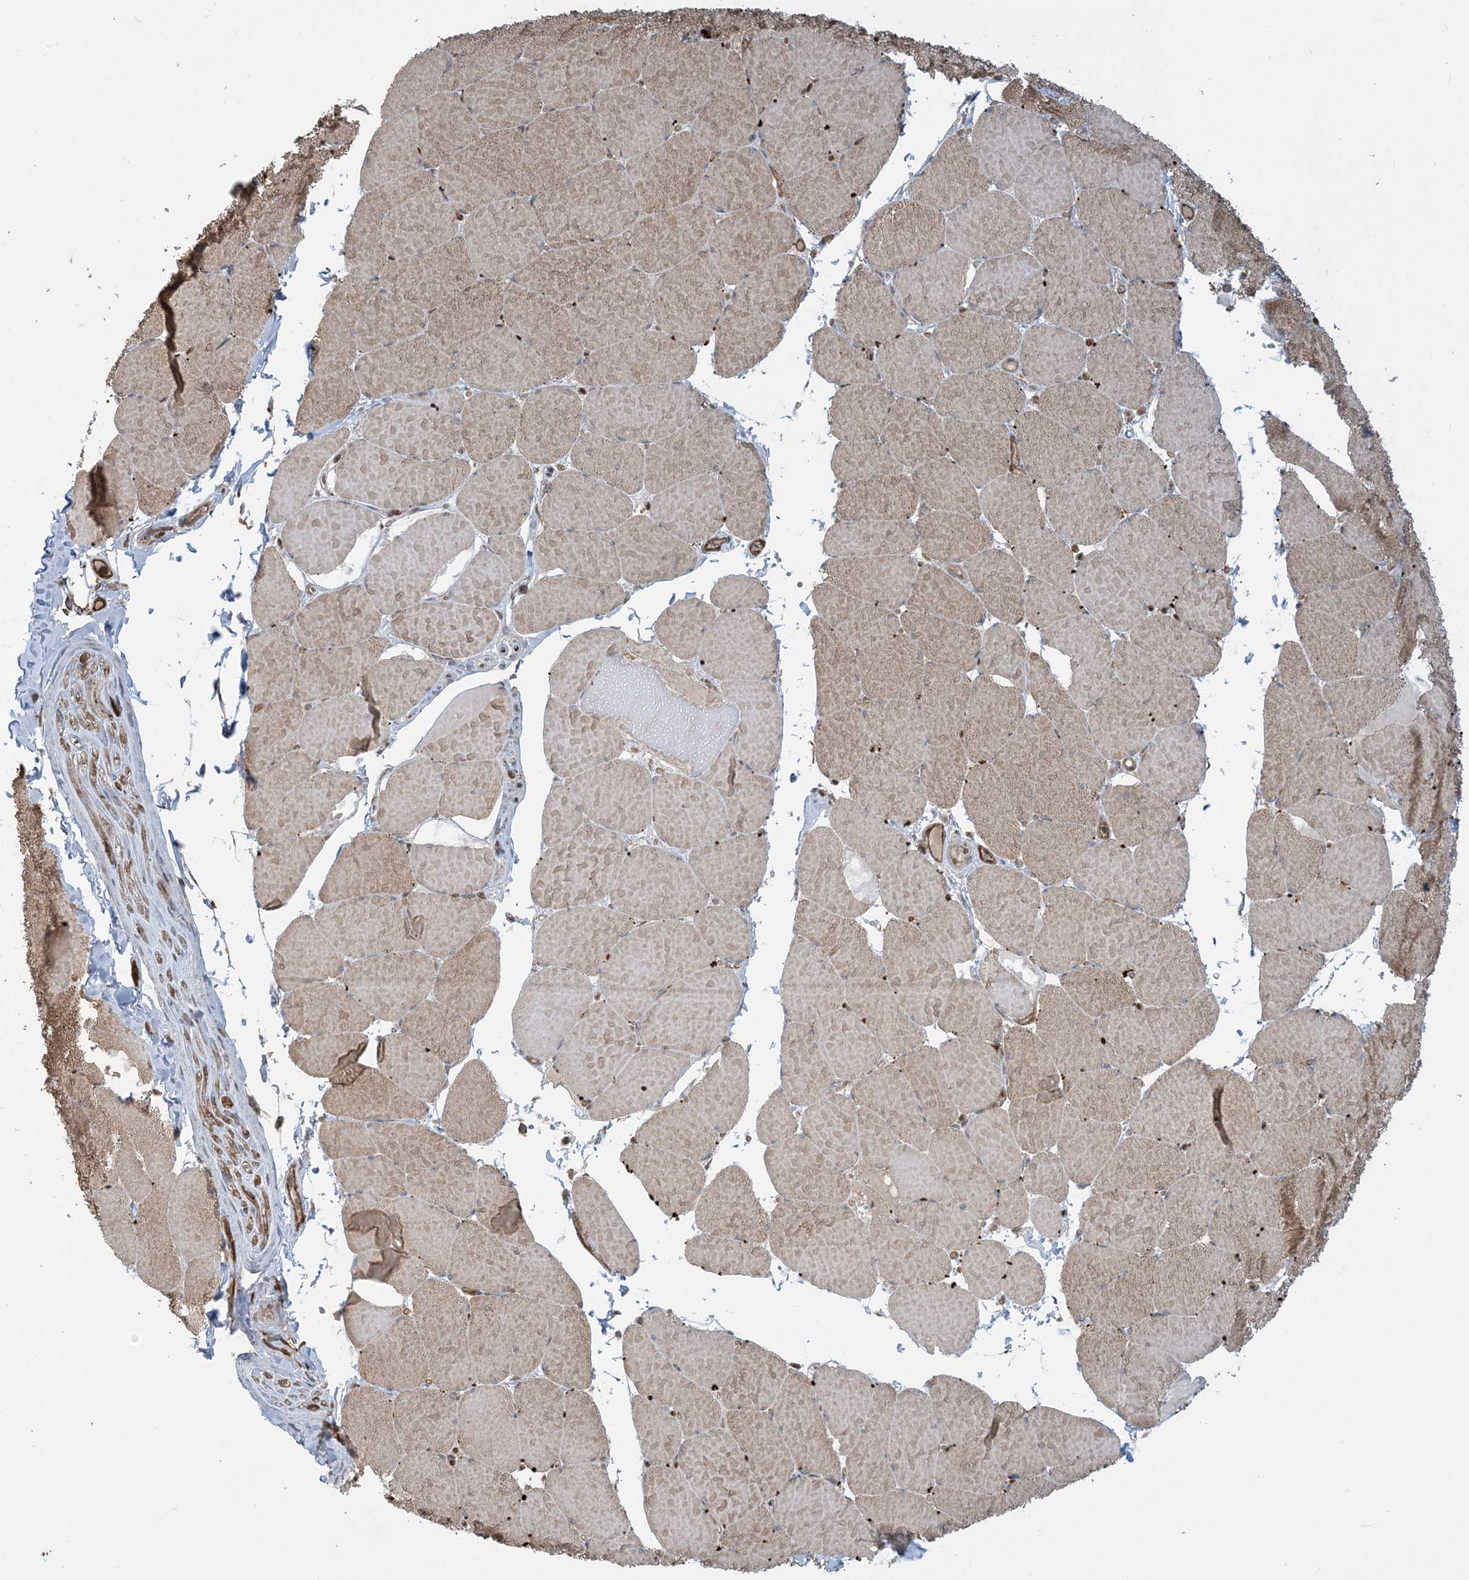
{"staining": {"intensity": "moderate", "quantity": ">75%", "location": "cytoplasmic/membranous"}, "tissue": "skeletal muscle", "cell_type": "Myocytes", "image_type": "normal", "snomed": [{"axis": "morphology", "description": "Normal tissue, NOS"}, {"axis": "topography", "description": "Skeletal muscle"}, {"axis": "topography", "description": "Head-Neck"}], "caption": "Myocytes exhibit medium levels of moderate cytoplasmic/membranous expression in approximately >75% of cells in normal skeletal muscle.", "gene": "PPM1F", "patient": {"sex": "male", "age": 66}}